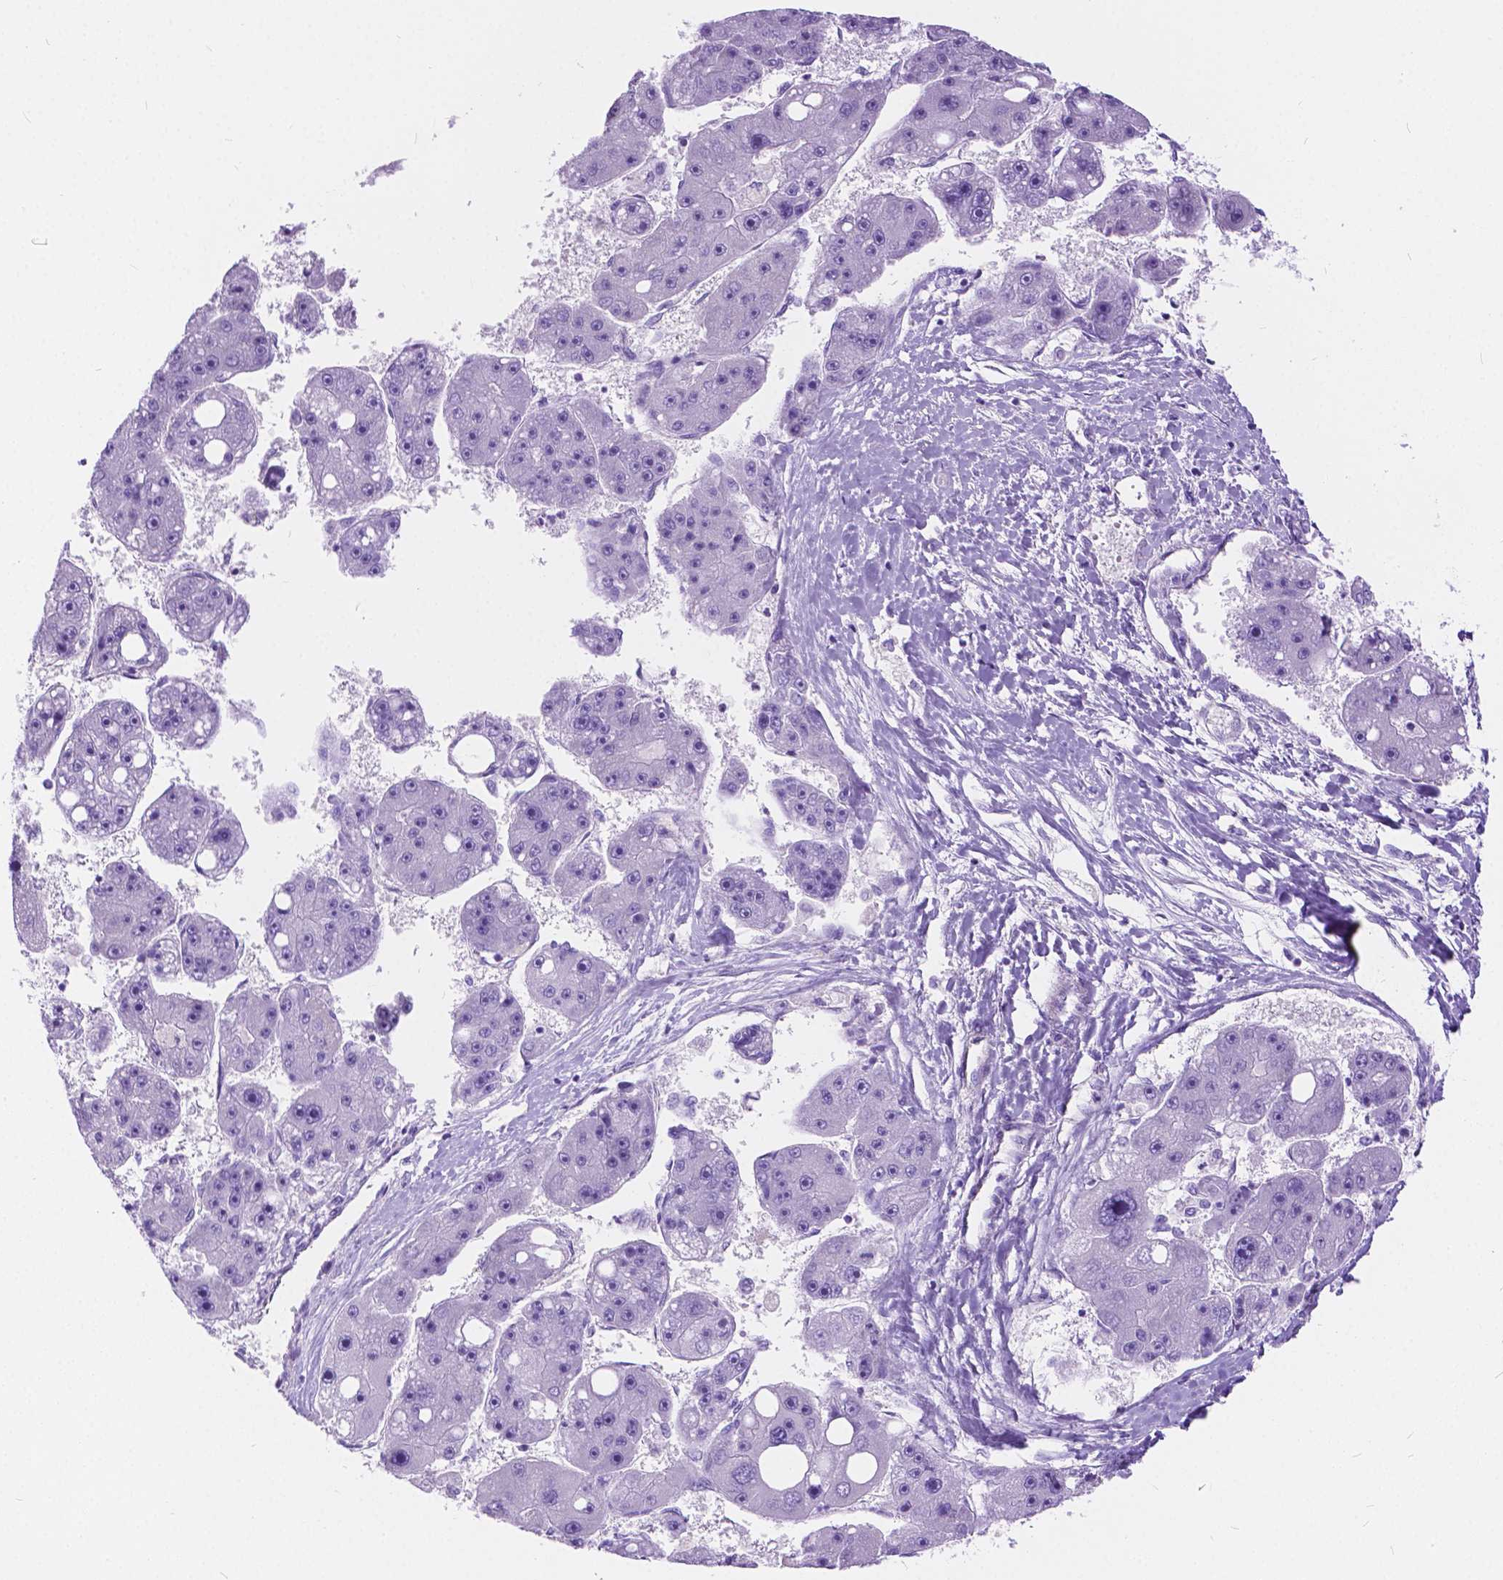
{"staining": {"intensity": "negative", "quantity": "none", "location": "none"}, "tissue": "liver cancer", "cell_type": "Tumor cells", "image_type": "cancer", "snomed": [{"axis": "morphology", "description": "Carcinoma, Hepatocellular, NOS"}, {"axis": "topography", "description": "Liver"}], "caption": "The immunohistochemistry (IHC) micrograph has no significant staining in tumor cells of liver cancer (hepatocellular carcinoma) tissue. (DAB (3,3'-diaminobenzidine) immunohistochemistry visualized using brightfield microscopy, high magnification).", "gene": "CHRM1", "patient": {"sex": "female", "age": 61}}